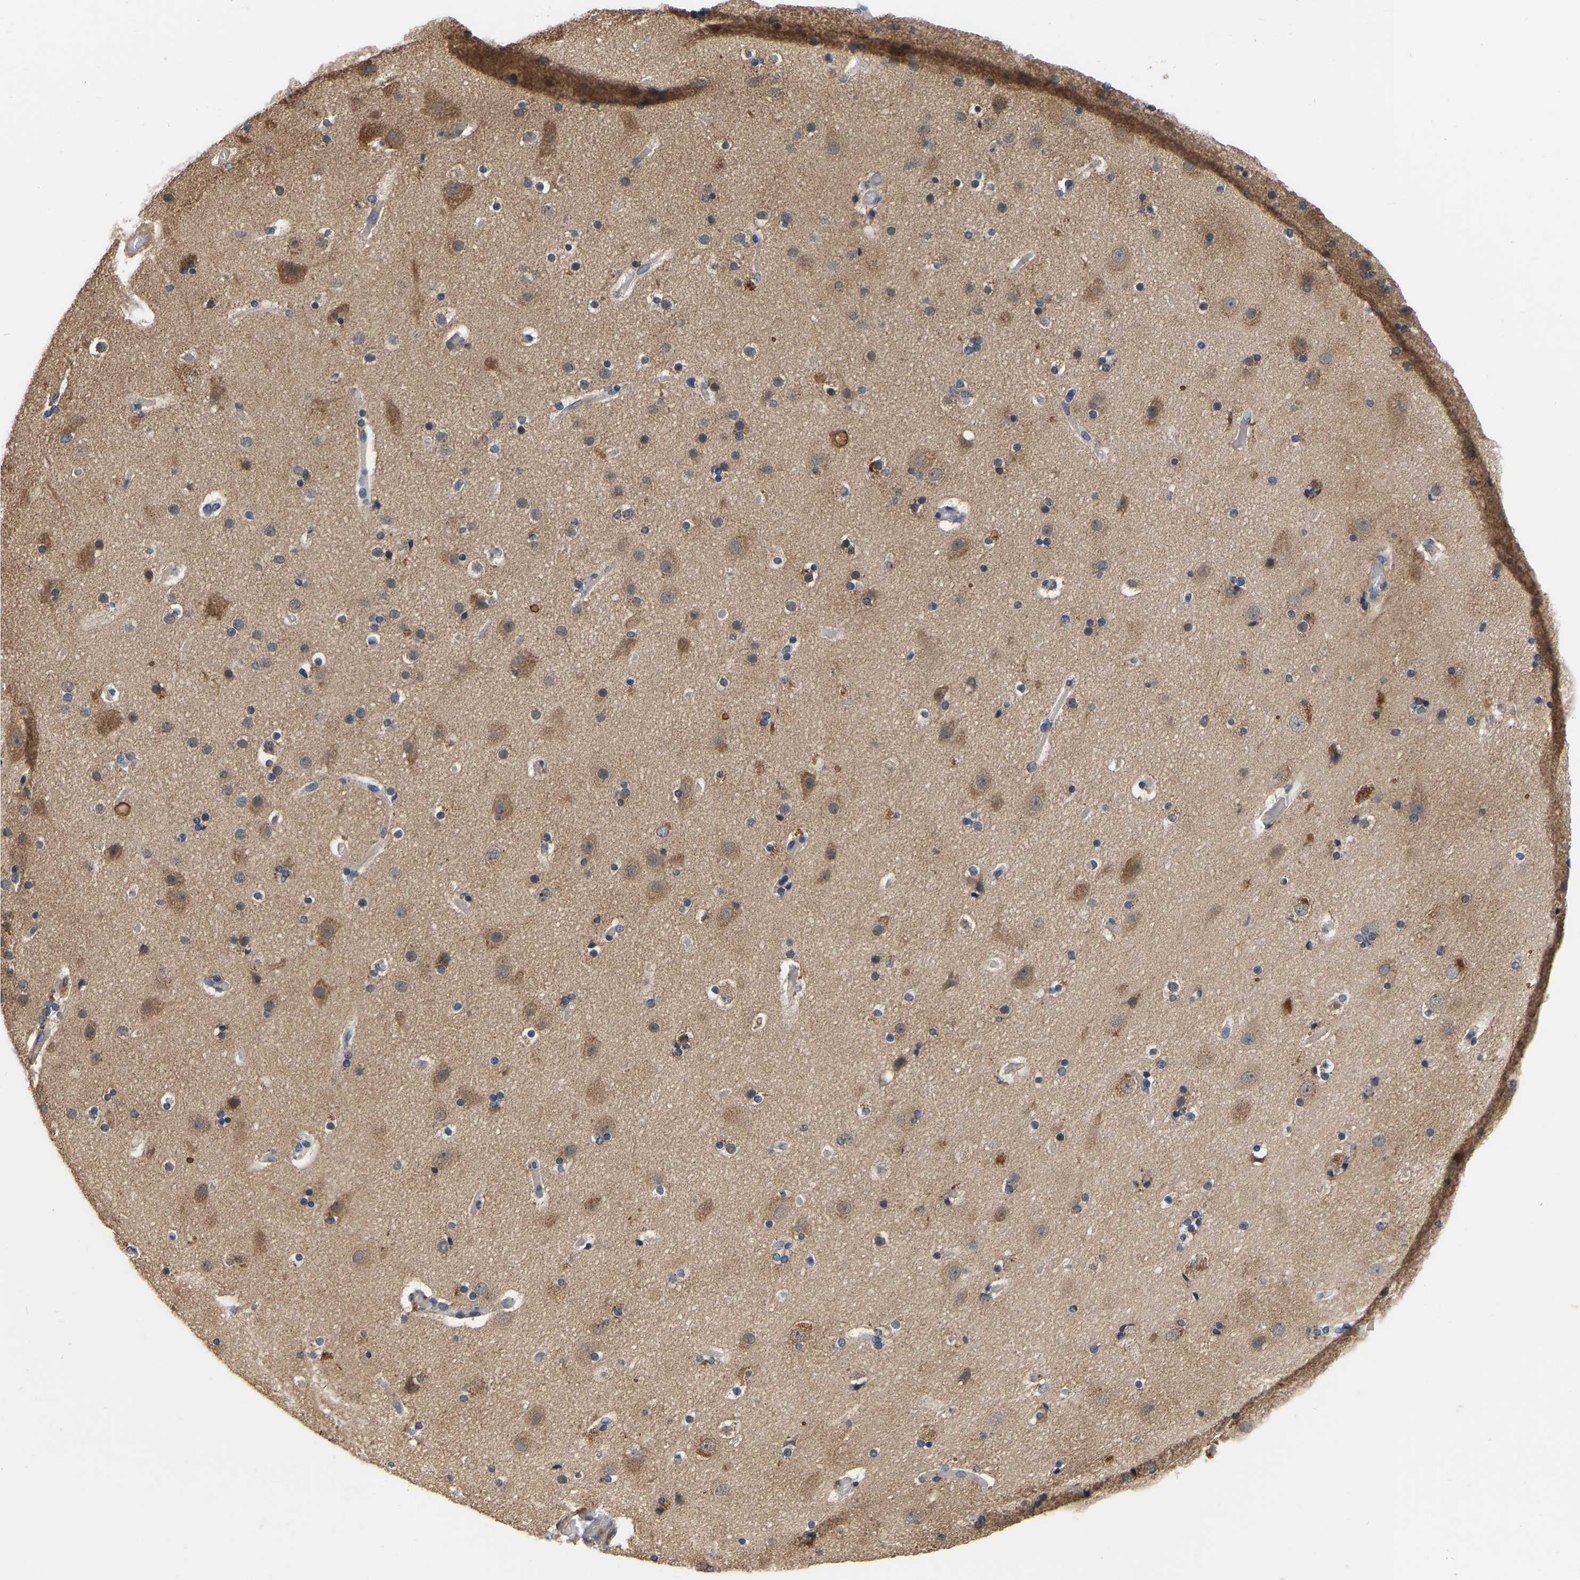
{"staining": {"intensity": "moderate", "quantity": "<25%", "location": "cytoplasmic/membranous"}, "tissue": "cerebral cortex", "cell_type": "Endothelial cells", "image_type": "normal", "snomed": [{"axis": "morphology", "description": "Normal tissue, NOS"}, {"axis": "topography", "description": "Cerebral cortex"}], "caption": "Brown immunohistochemical staining in normal cerebral cortex reveals moderate cytoplasmic/membranous expression in about <25% of endothelial cells. (IHC, brightfield microscopy, high magnification).", "gene": "GARS1", "patient": {"sex": "male", "age": 57}}